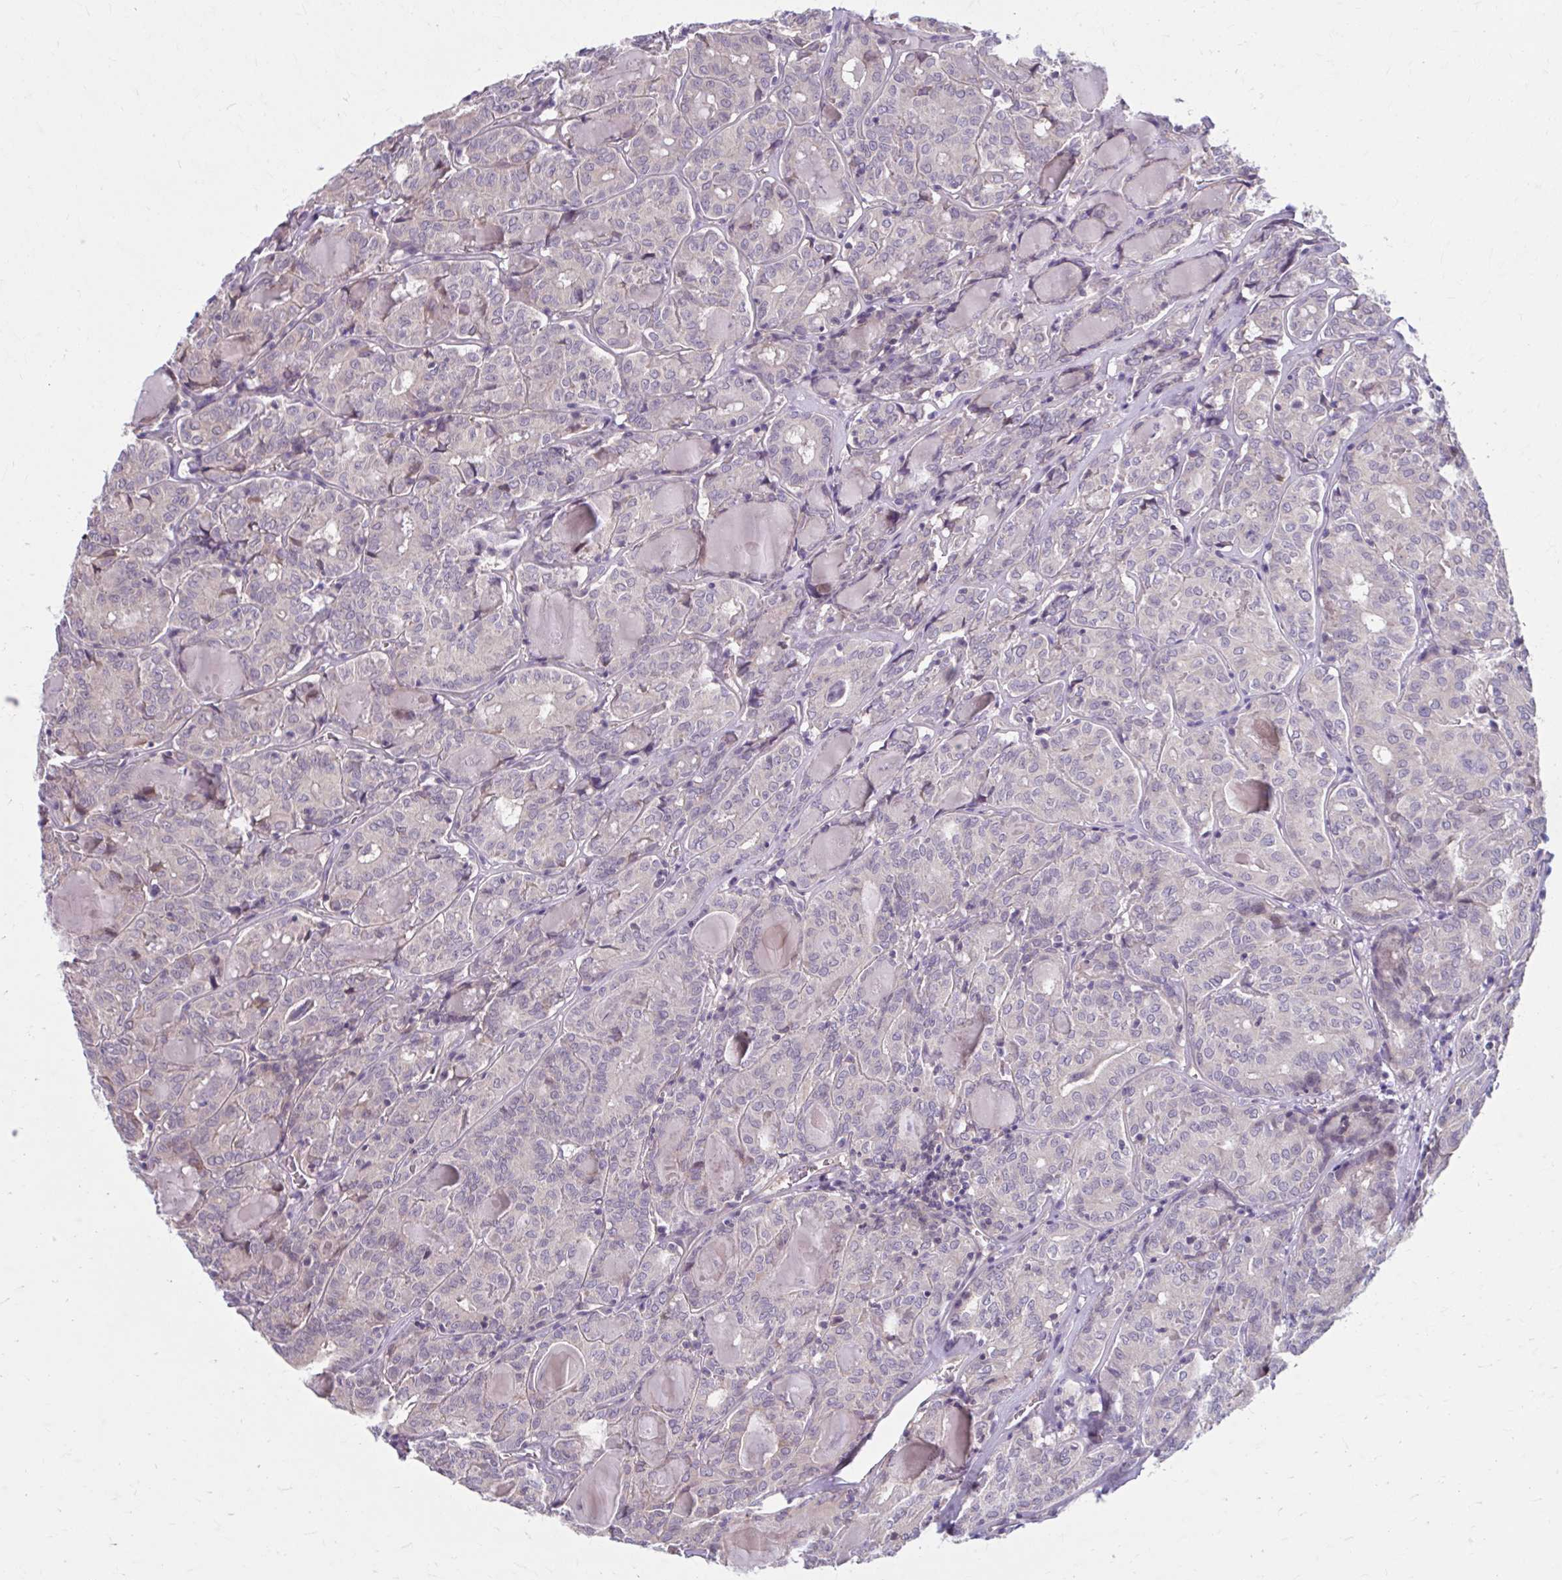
{"staining": {"intensity": "negative", "quantity": "none", "location": "none"}, "tissue": "thyroid cancer", "cell_type": "Tumor cells", "image_type": "cancer", "snomed": [{"axis": "morphology", "description": "Papillary adenocarcinoma, NOS"}, {"axis": "topography", "description": "Thyroid gland"}], "caption": "An immunohistochemistry image of thyroid papillary adenocarcinoma is shown. There is no staining in tumor cells of thyroid papillary adenocarcinoma. (Brightfield microscopy of DAB immunohistochemistry (IHC) at high magnification).", "gene": "CHST3", "patient": {"sex": "female", "age": 72}}